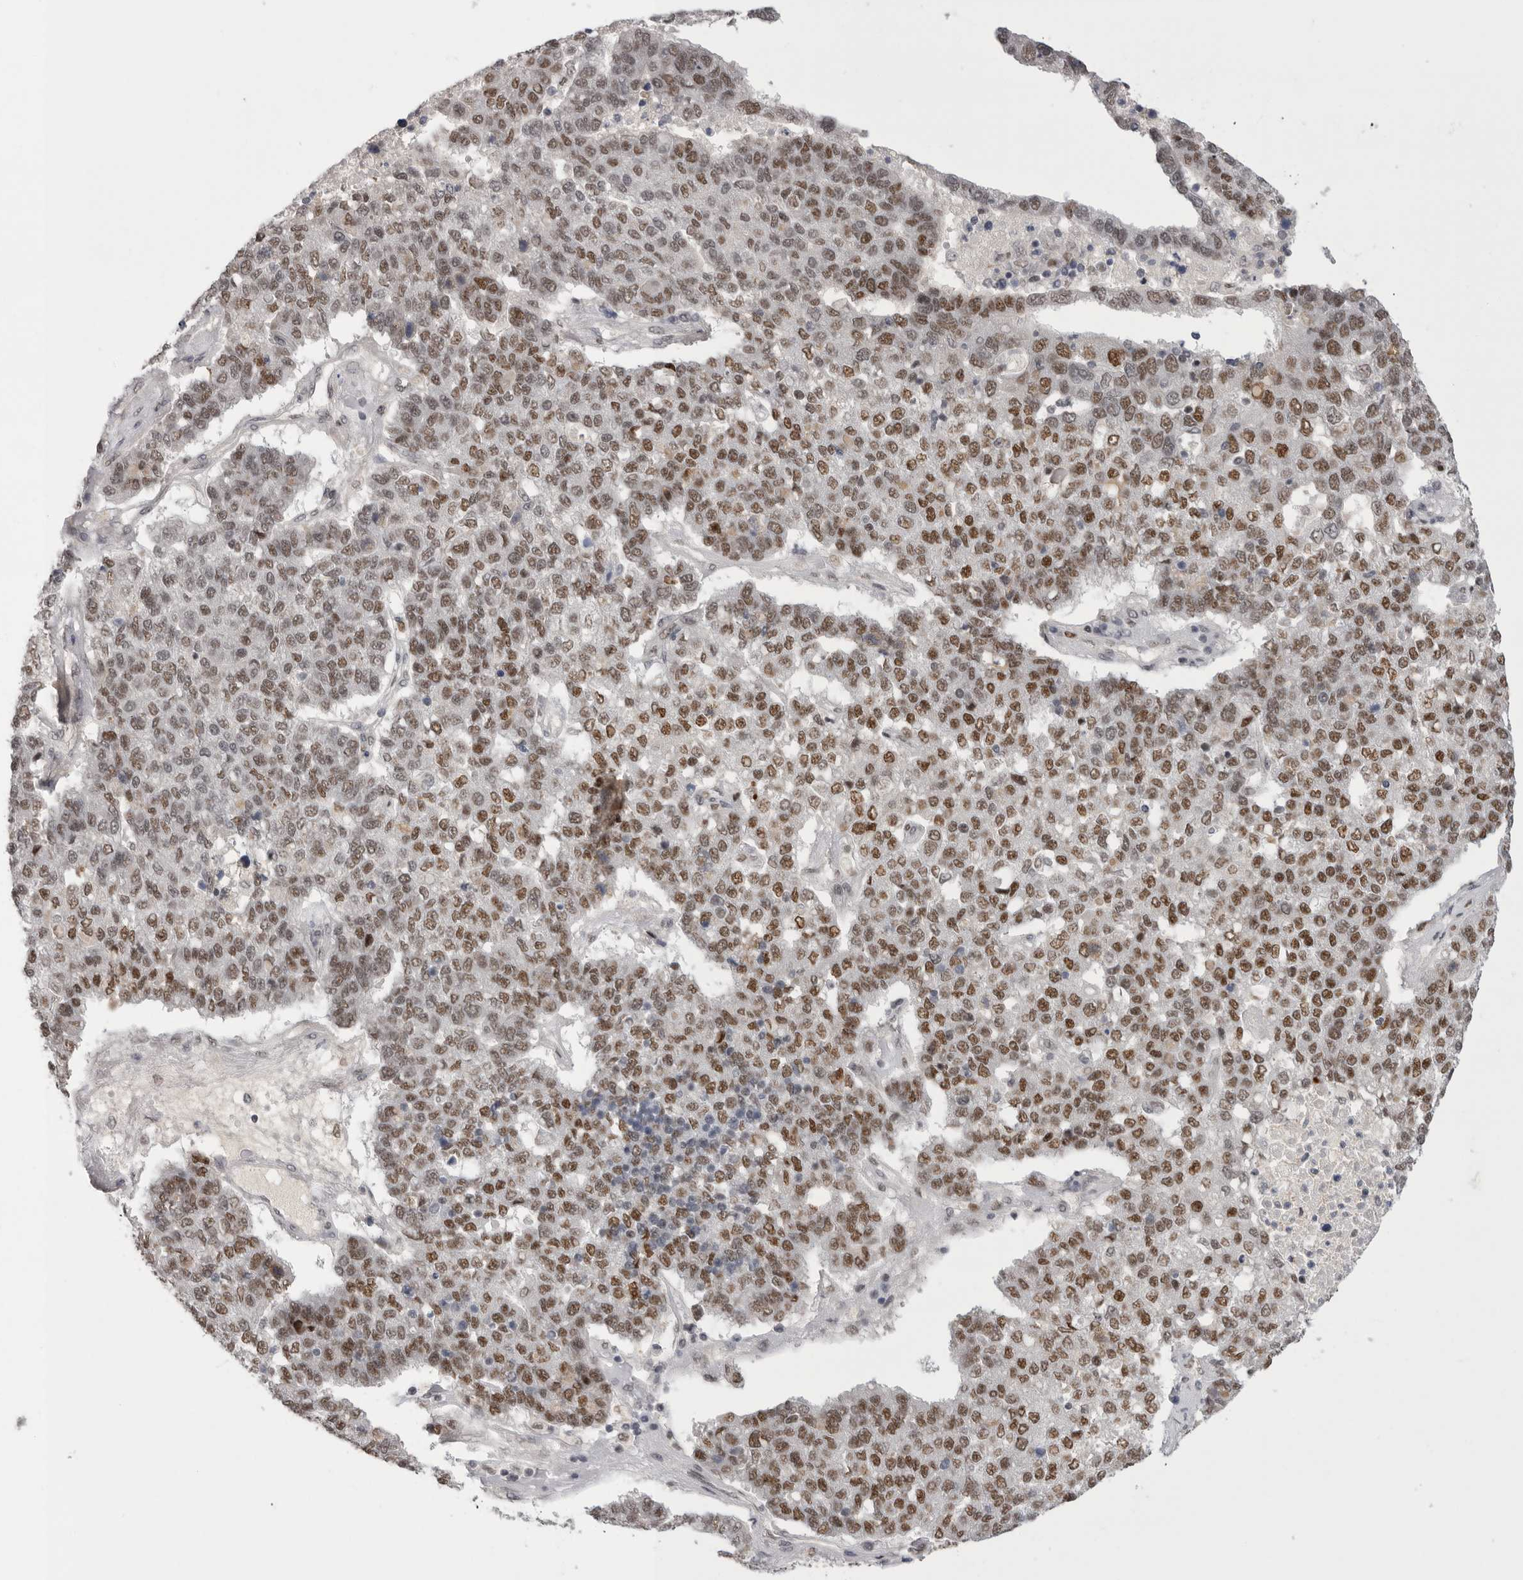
{"staining": {"intensity": "moderate", "quantity": ">75%", "location": "nuclear"}, "tissue": "pancreatic cancer", "cell_type": "Tumor cells", "image_type": "cancer", "snomed": [{"axis": "morphology", "description": "Adenocarcinoma, NOS"}, {"axis": "topography", "description": "Pancreas"}], "caption": "High-power microscopy captured an IHC histopathology image of adenocarcinoma (pancreatic), revealing moderate nuclear expression in about >75% of tumor cells. (DAB IHC, brown staining for protein, blue staining for nuclei).", "gene": "POU5F1", "patient": {"sex": "female", "age": 61}}